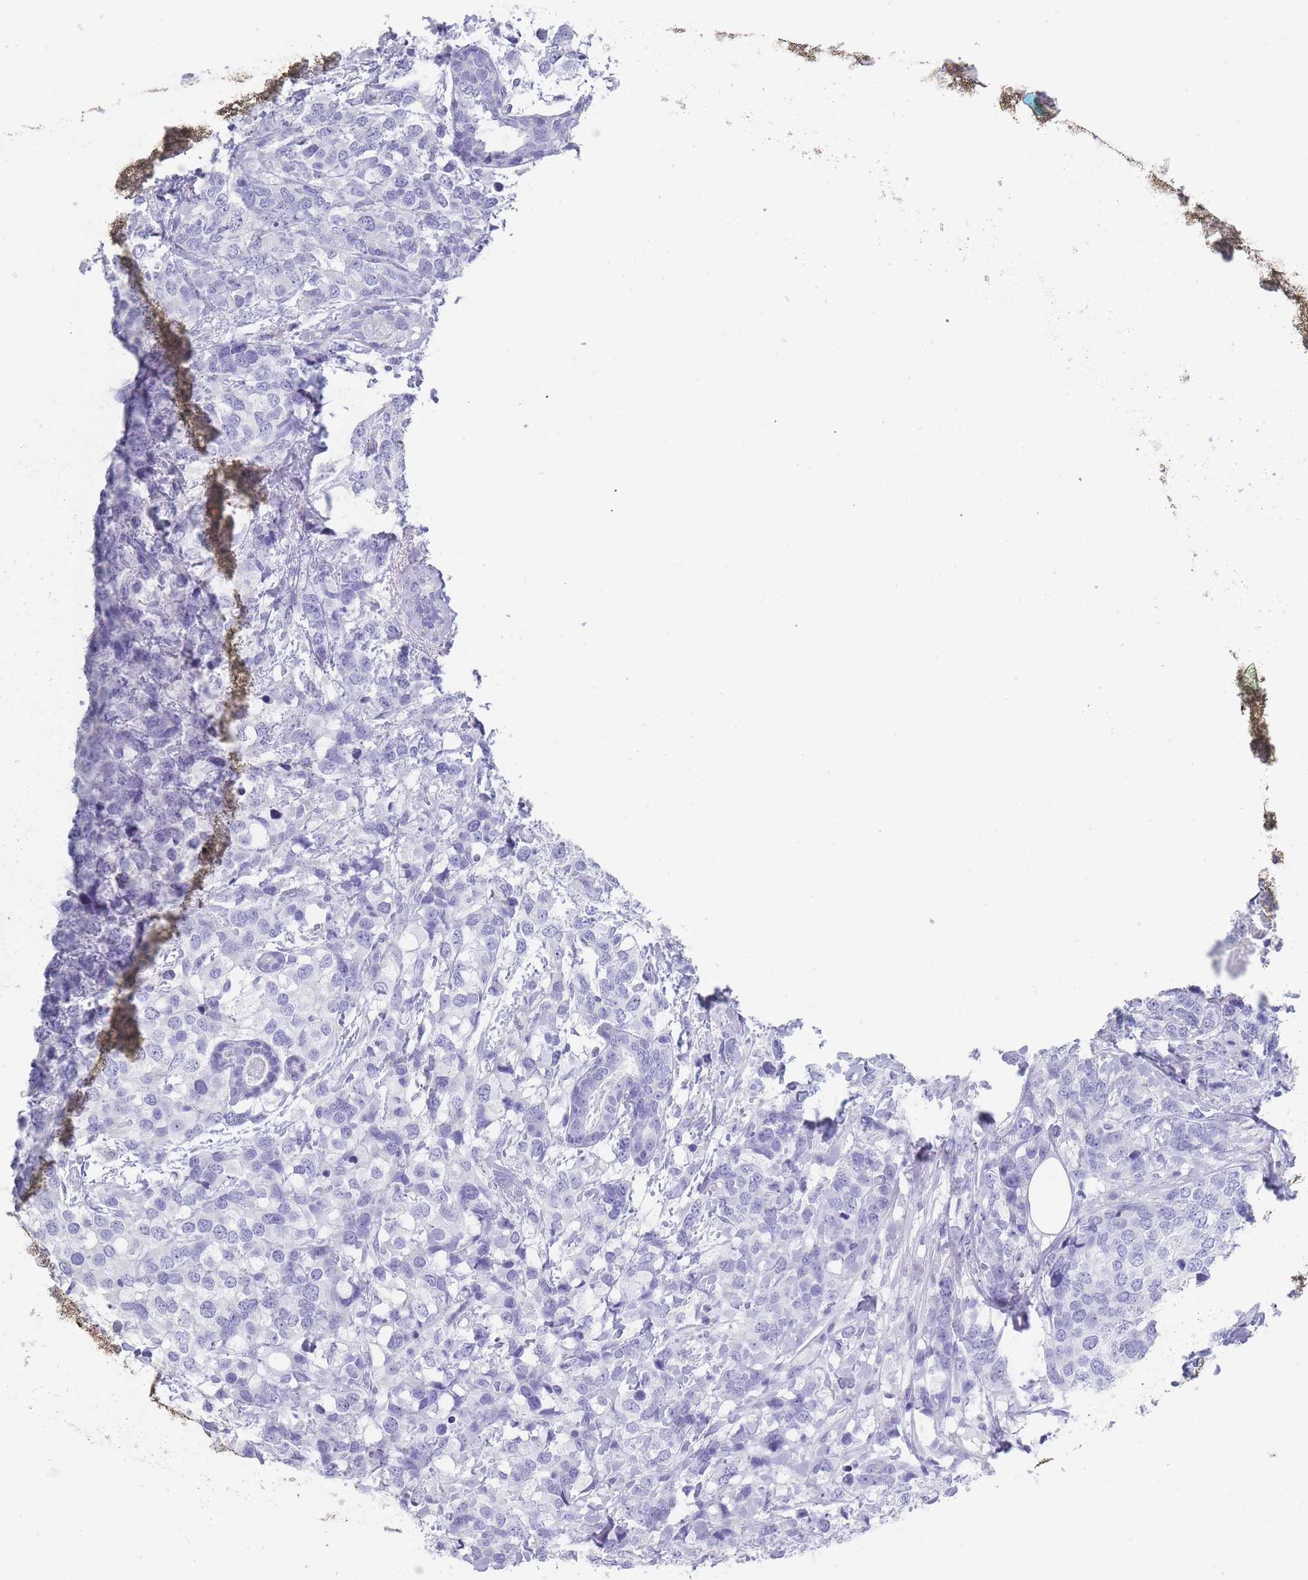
{"staining": {"intensity": "negative", "quantity": "none", "location": "none"}, "tissue": "breast cancer", "cell_type": "Tumor cells", "image_type": "cancer", "snomed": [{"axis": "morphology", "description": "Lobular carcinoma"}, {"axis": "topography", "description": "Breast"}], "caption": "Human lobular carcinoma (breast) stained for a protein using IHC exhibits no positivity in tumor cells.", "gene": "RAB2B", "patient": {"sex": "female", "age": 59}}